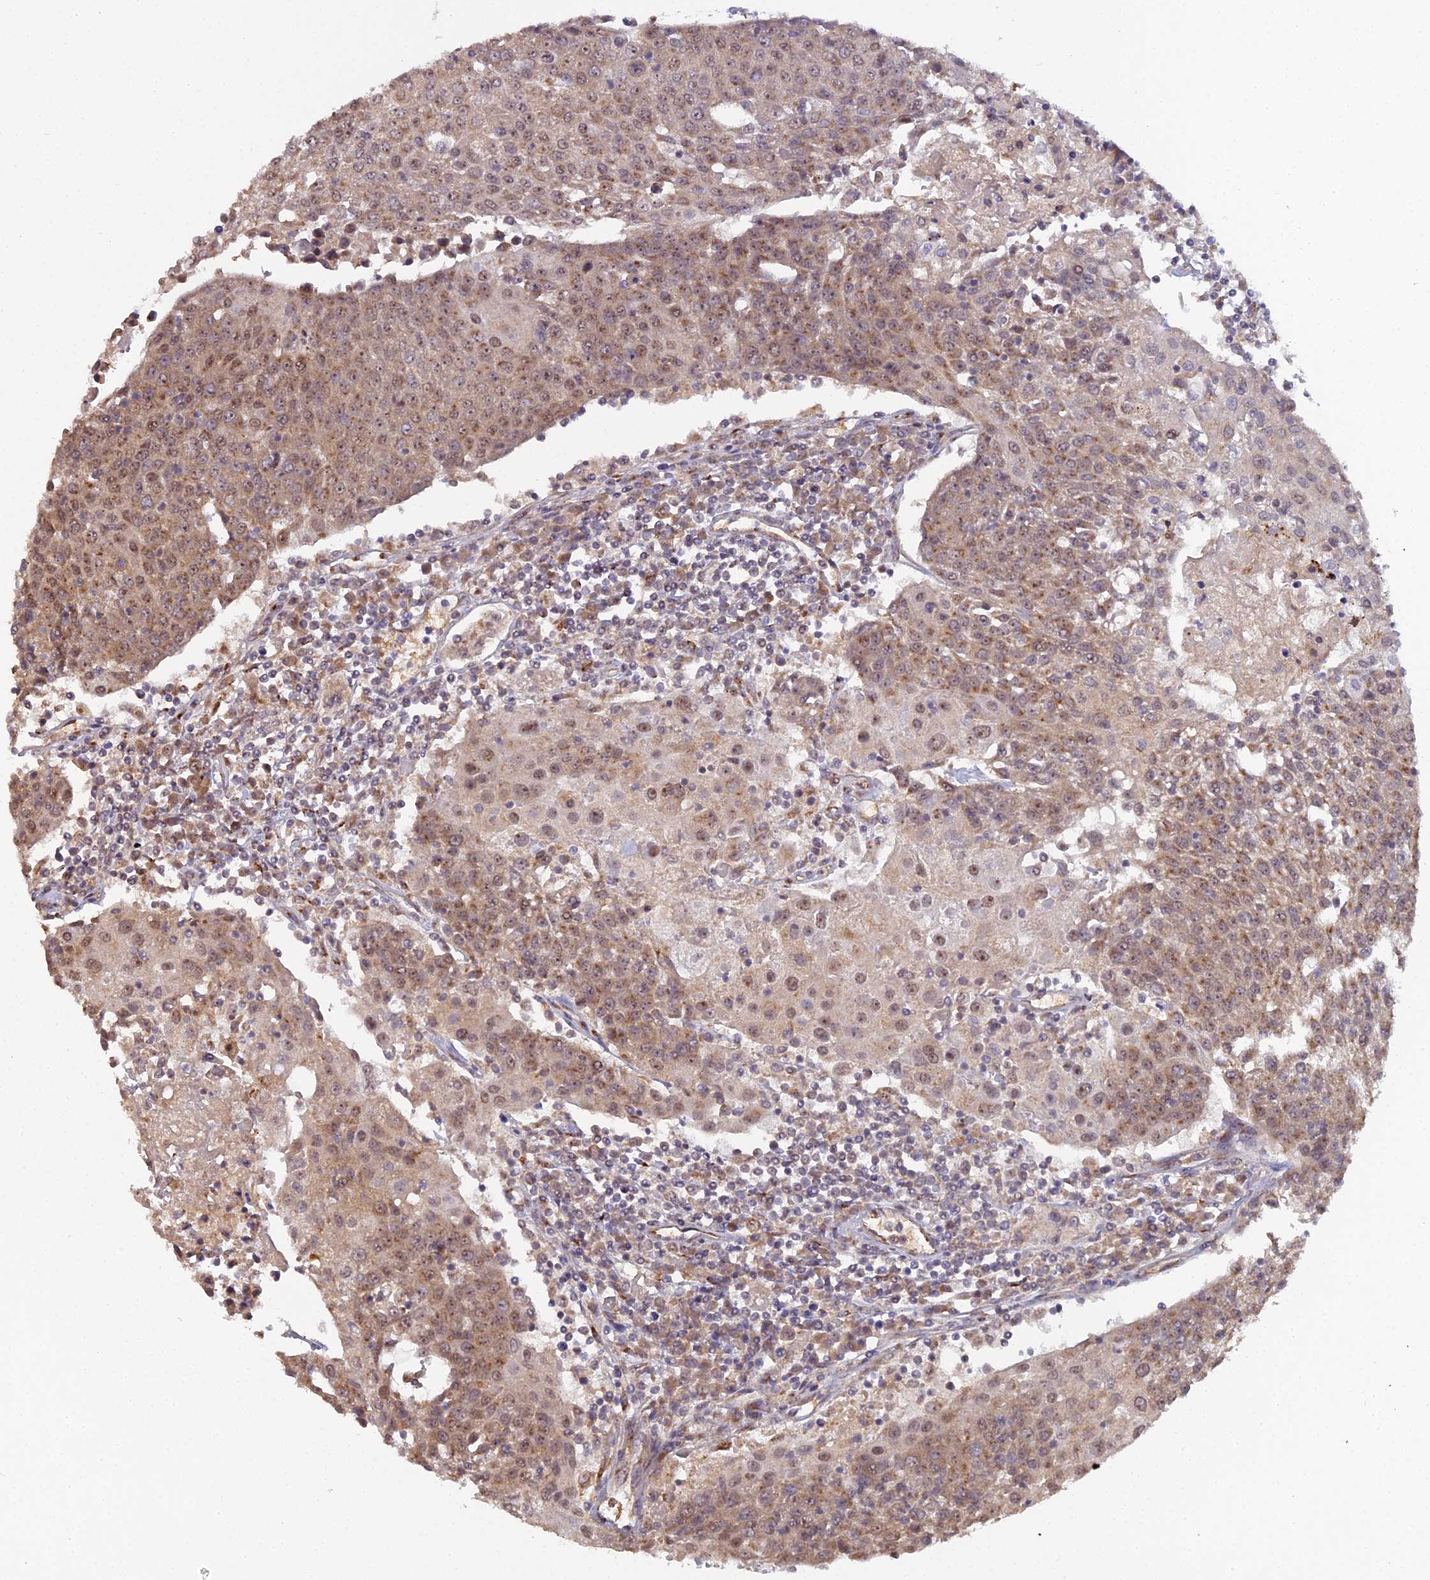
{"staining": {"intensity": "moderate", "quantity": ">75%", "location": "nuclear"}, "tissue": "urothelial cancer", "cell_type": "Tumor cells", "image_type": "cancer", "snomed": [{"axis": "morphology", "description": "Urothelial carcinoma, High grade"}, {"axis": "topography", "description": "Urinary bladder"}], "caption": "IHC image of neoplastic tissue: human urothelial cancer stained using IHC shows medium levels of moderate protein expression localized specifically in the nuclear of tumor cells, appearing as a nuclear brown color.", "gene": "MEOX1", "patient": {"sex": "female", "age": 85}}